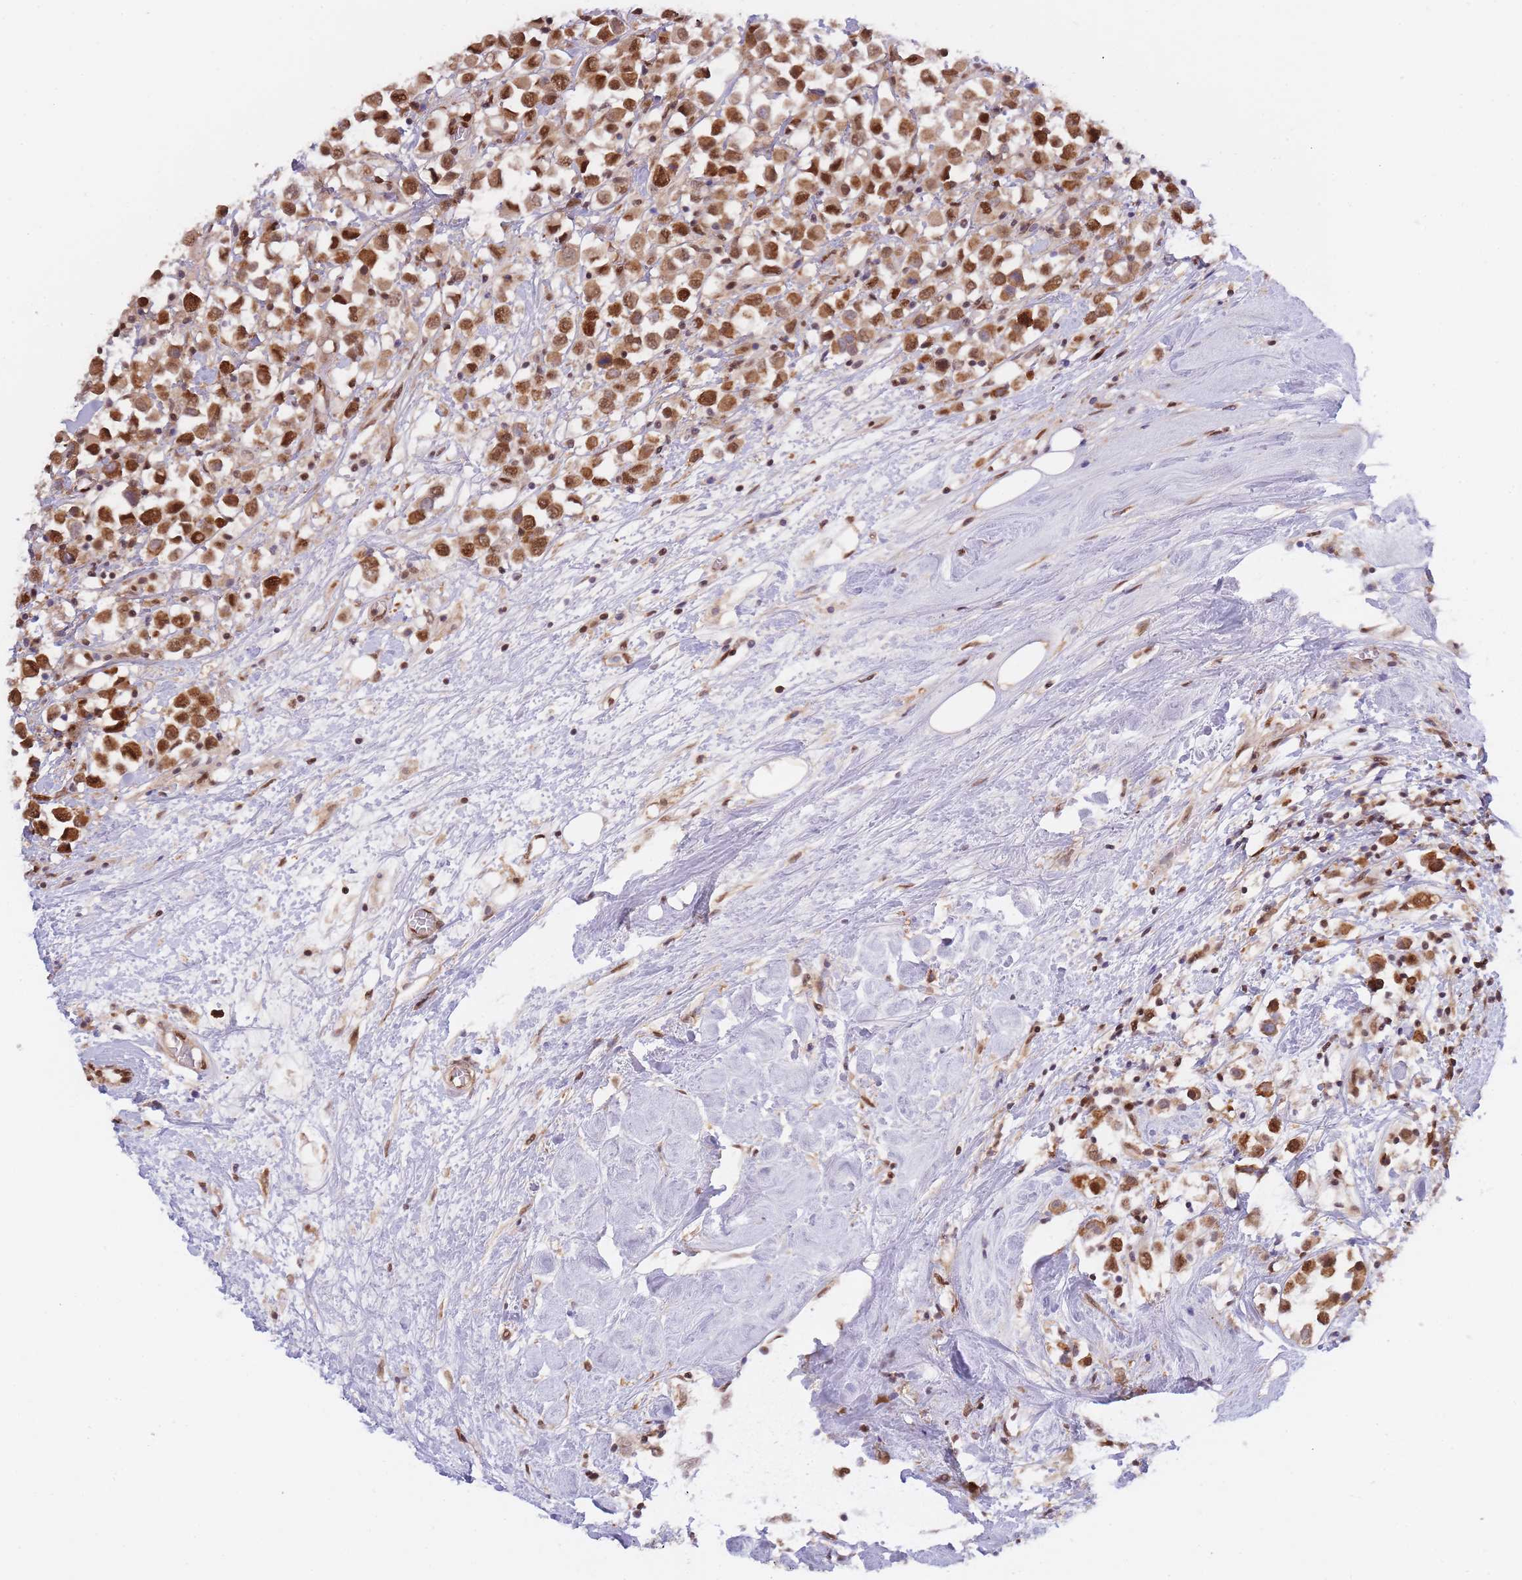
{"staining": {"intensity": "strong", "quantity": ">75%", "location": "cytoplasmic/membranous,nuclear"}, "tissue": "breast cancer", "cell_type": "Tumor cells", "image_type": "cancer", "snomed": [{"axis": "morphology", "description": "Duct carcinoma"}, {"axis": "topography", "description": "Breast"}], "caption": "A brown stain shows strong cytoplasmic/membranous and nuclear positivity of a protein in human invasive ductal carcinoma (breast) tumor cells.", "gene": "NSFL1C", "patient": {"sex": "female", "age": 61}}